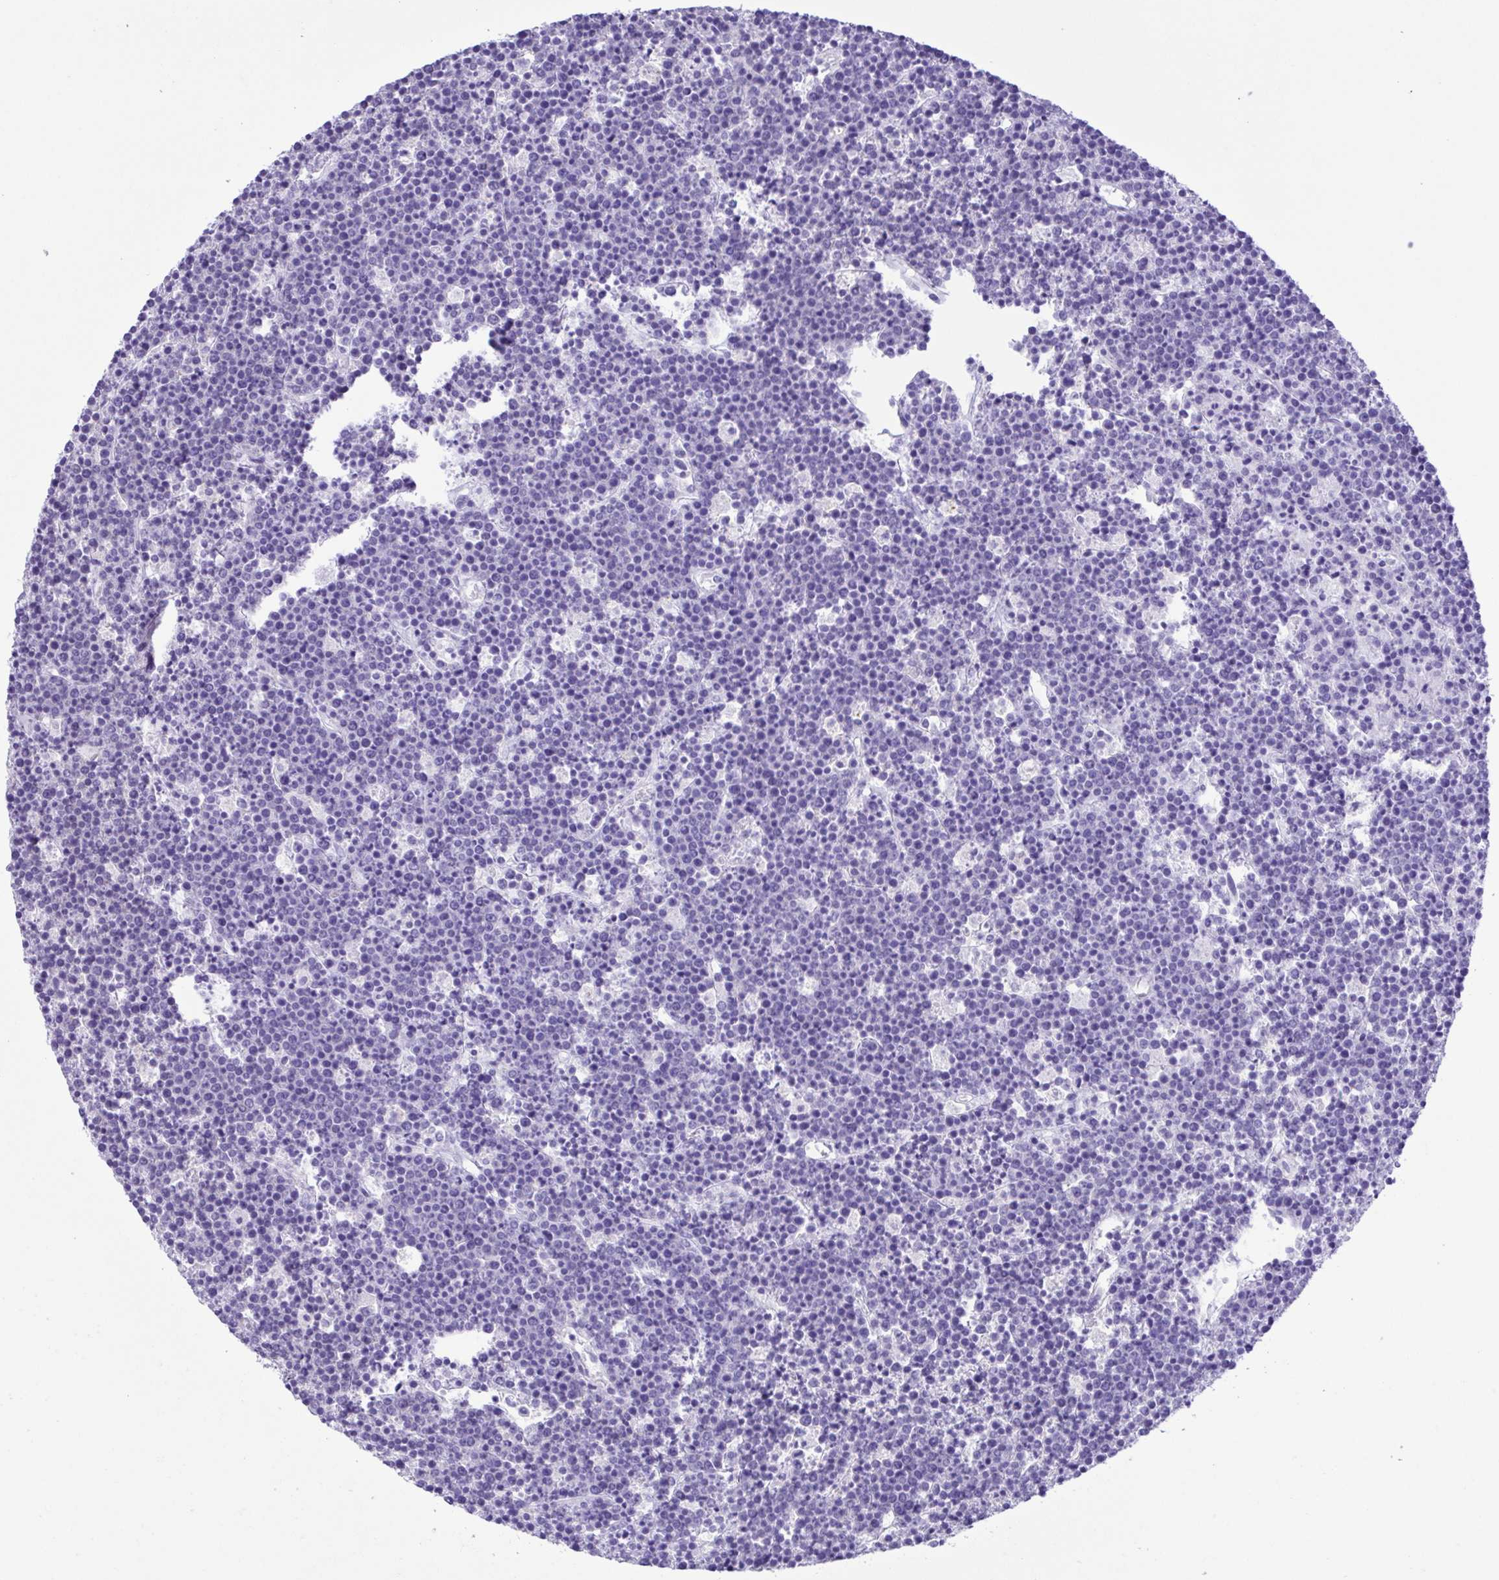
{"staining": {"intensity": "negative", "quantity": "none", "location": "none"}, "tissue": "lymphoma", "cell_type": "Tumor cells", "image_type": "cancer", "snomed": [{"axis": "morphology", "description": "Malignant lymphoma, non-Hodgkin's type, High grade"}, {"axis": "topography", "description": "Ovary"}], "caption": "IHC photomicrograph of neoplastic tissue: human lymphoma stained with DAB shows no significant protein positivity in tumor cells.", "gene": "CYP17A1", "patient": {"sex": "female", "age": 56}}